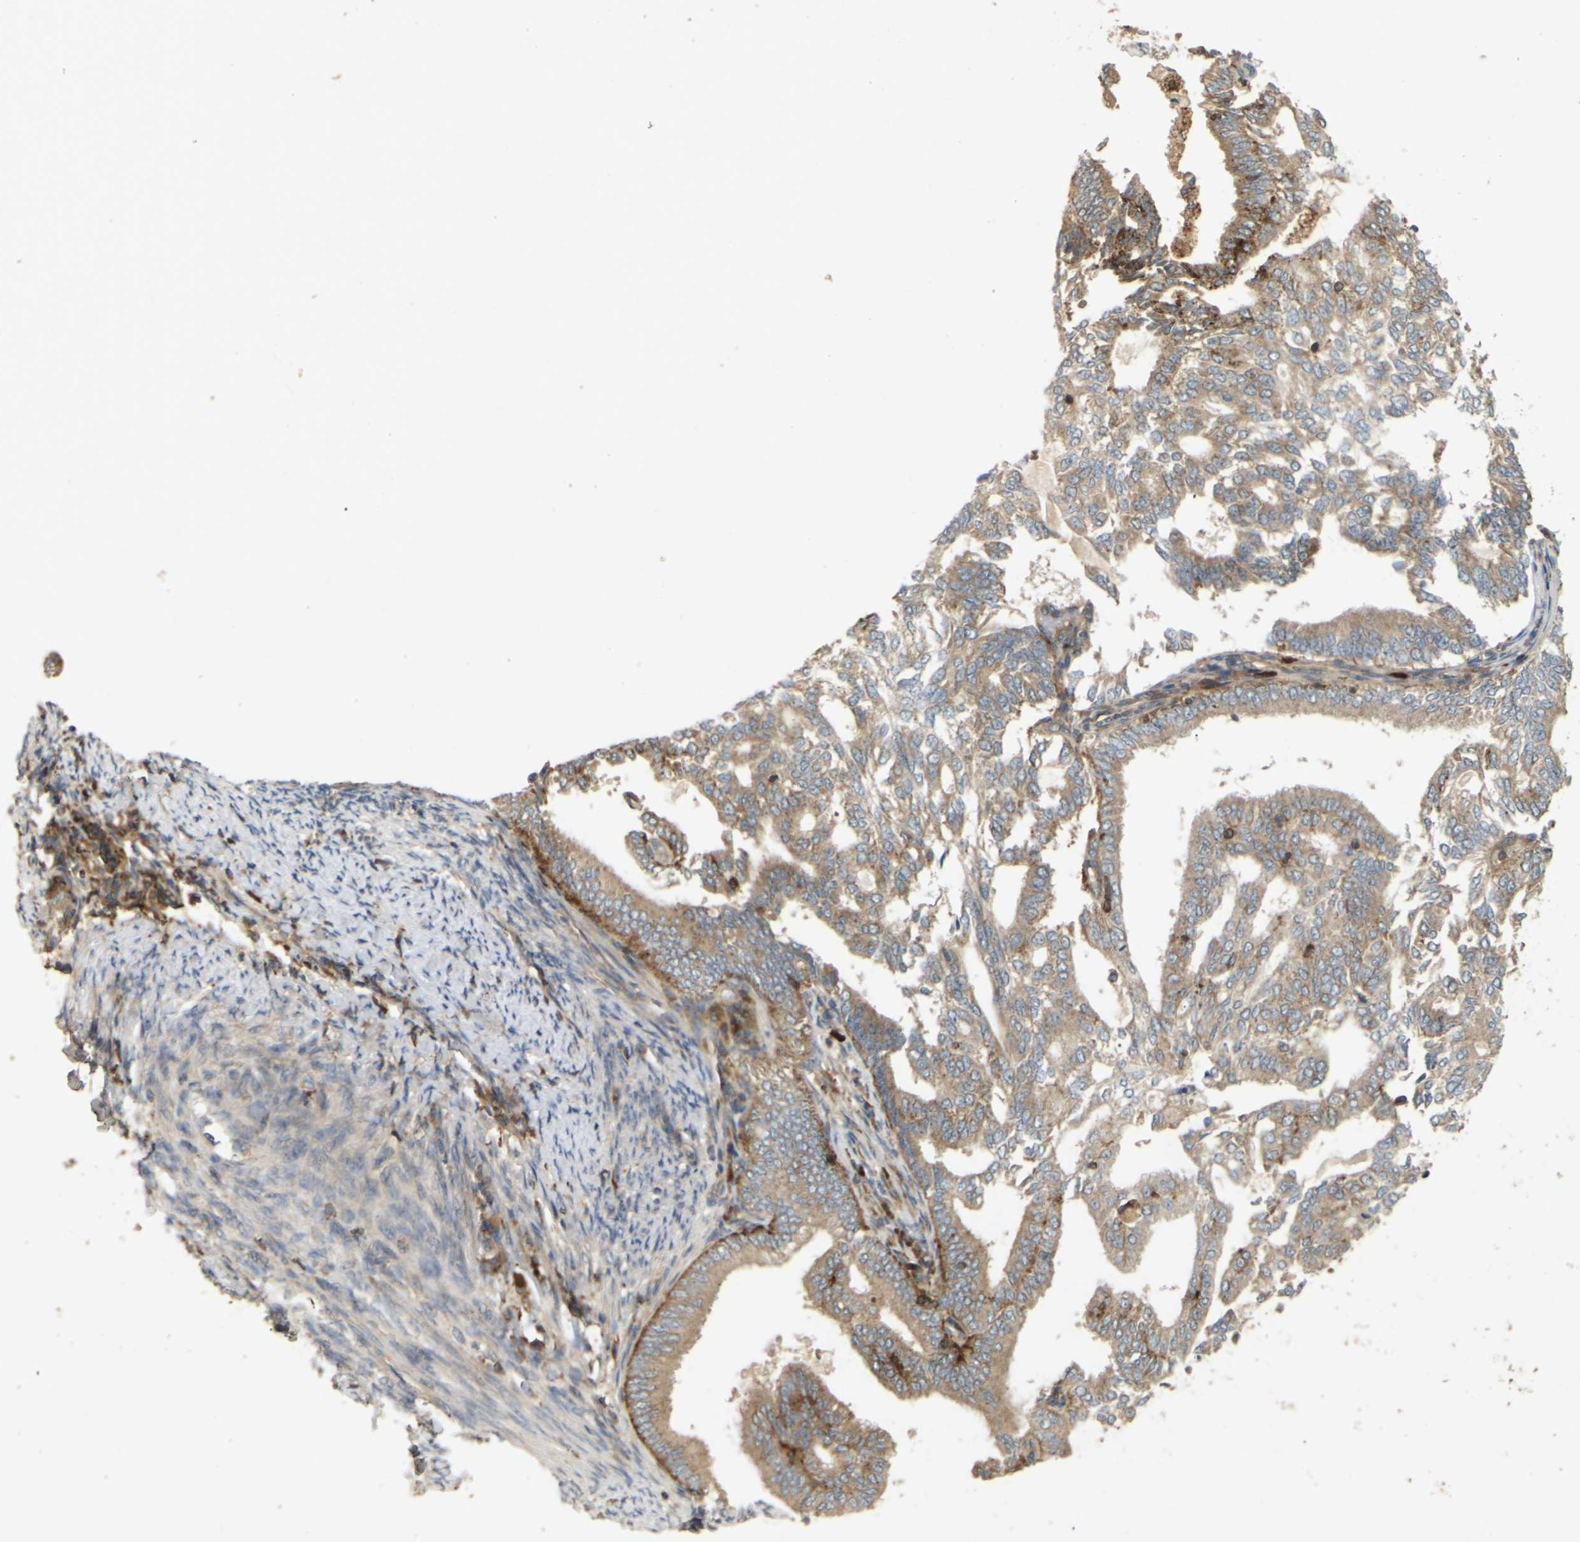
{"staining": {"intensity": "weak", "quantity": ">75%", "location": "cytoplasmic/membranous"}, "tissue": "endometrial cancer", "cell_type": "Tumor cells", "image_type": "cancer", "snomed": [{"axis": "morphology", "description": "Adenocarcinoma, NOS"}, {"axis": "topography", "description": "Endometrium"}], "caption": "Tumor cells show weak cytoplasmic/membranous staining in approximately >75% of cells in adenocarcinoma (endometrial).", "gene": "KSR1", "patient": {"sex": "female", "age": 58}}